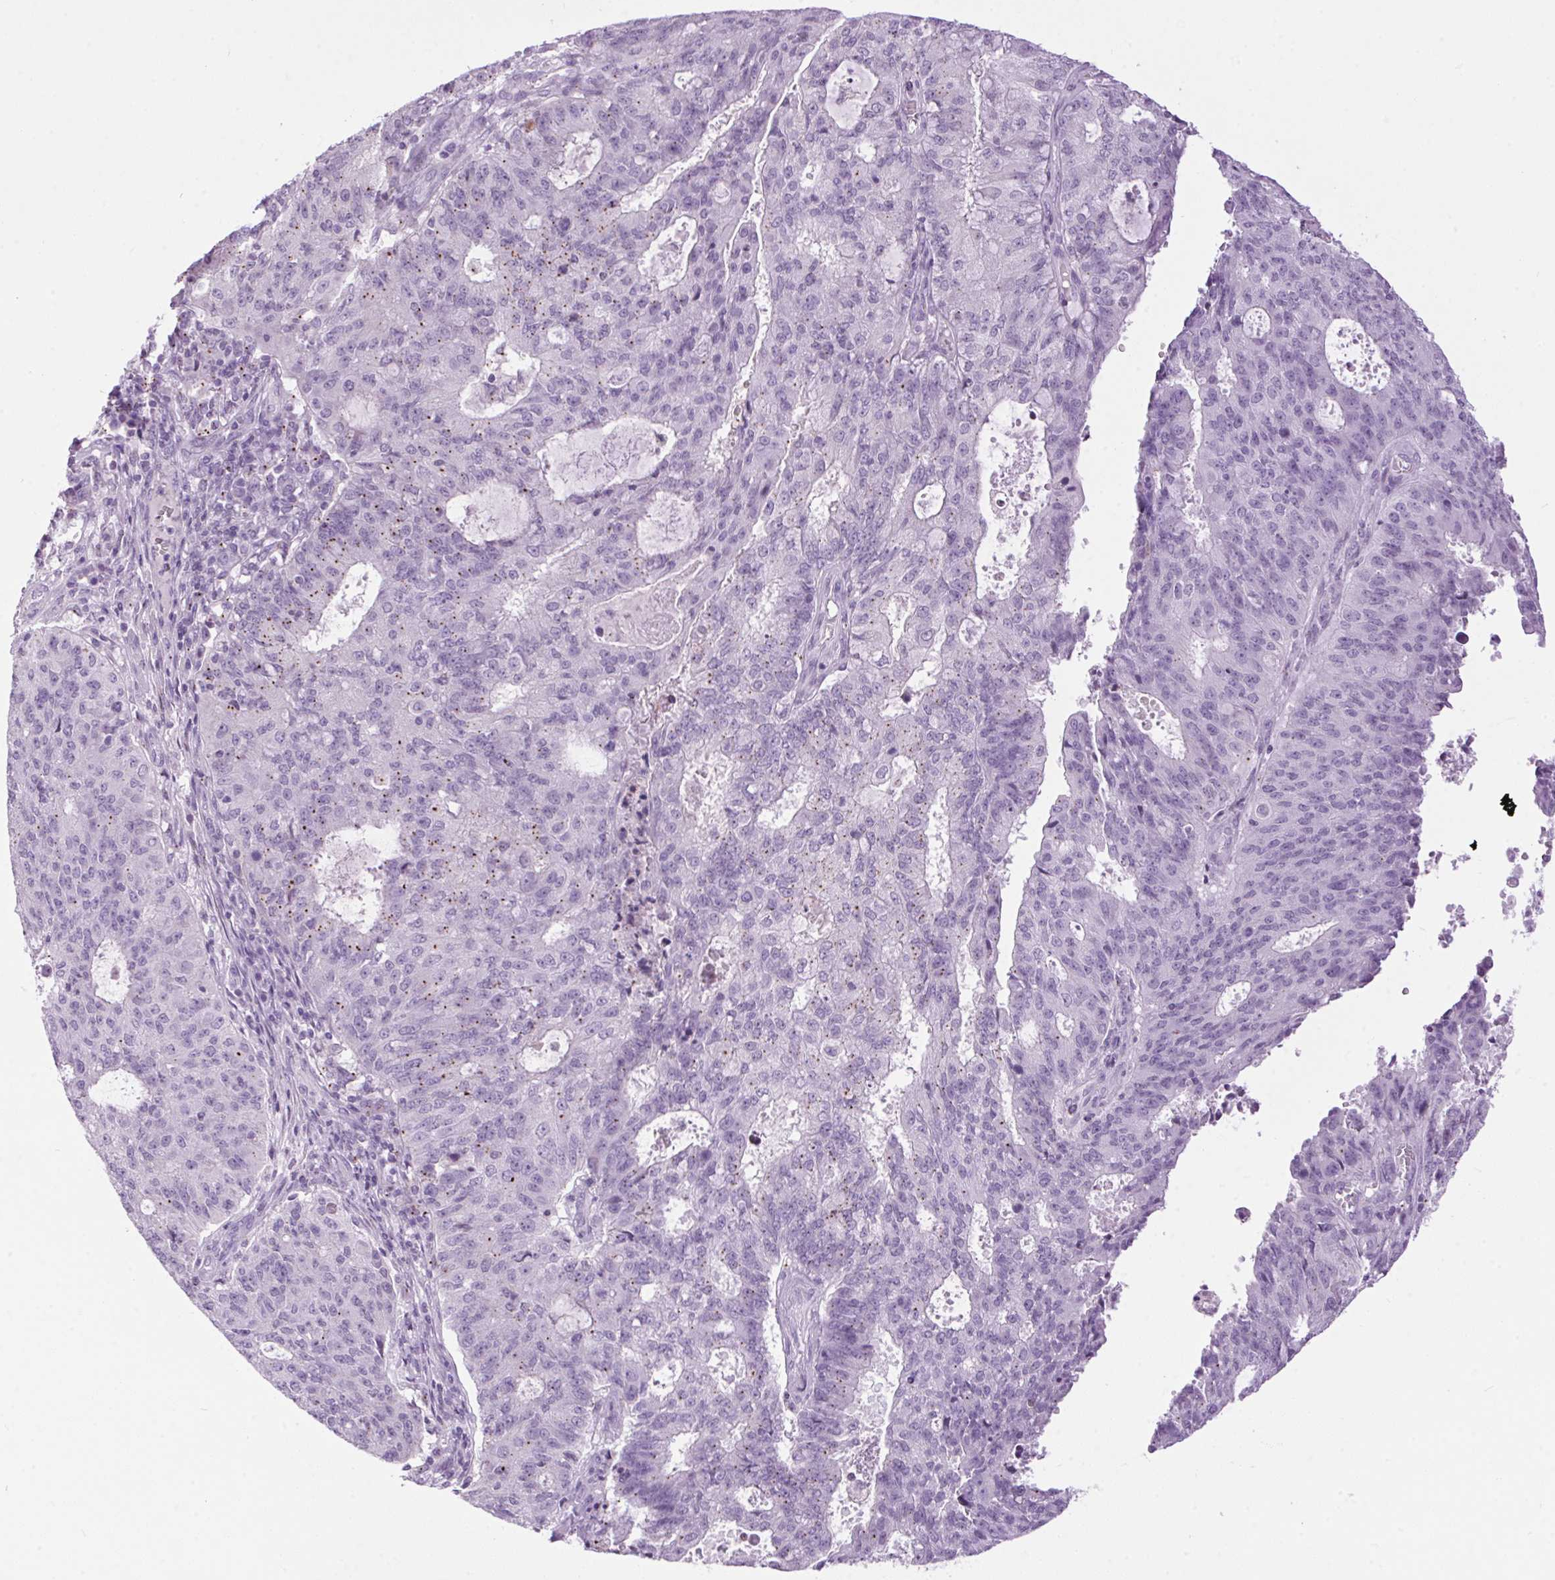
{"staining": {"intensity": "moderate", "quantity": "<25%", "location": "cytoplasmic/membranous"}, "tissue": "endometrial cancer", "cell_type": "Tumor cells", "image_type": "cancer", "snomed": [{"axis": "morphology", "description": "Adenocarcinoma, NOS"}, {"axis": "topography", "description": "Endometrium"}], "caption": "Endometrial adenocarcinoma stained for a protein (brown) exhibits moderate cytoplasmic/membranous positive staining in approximately <25% of tumor cells.", "gene": "TMEM88B", "patient": {"sex": "female", "age": 82}}